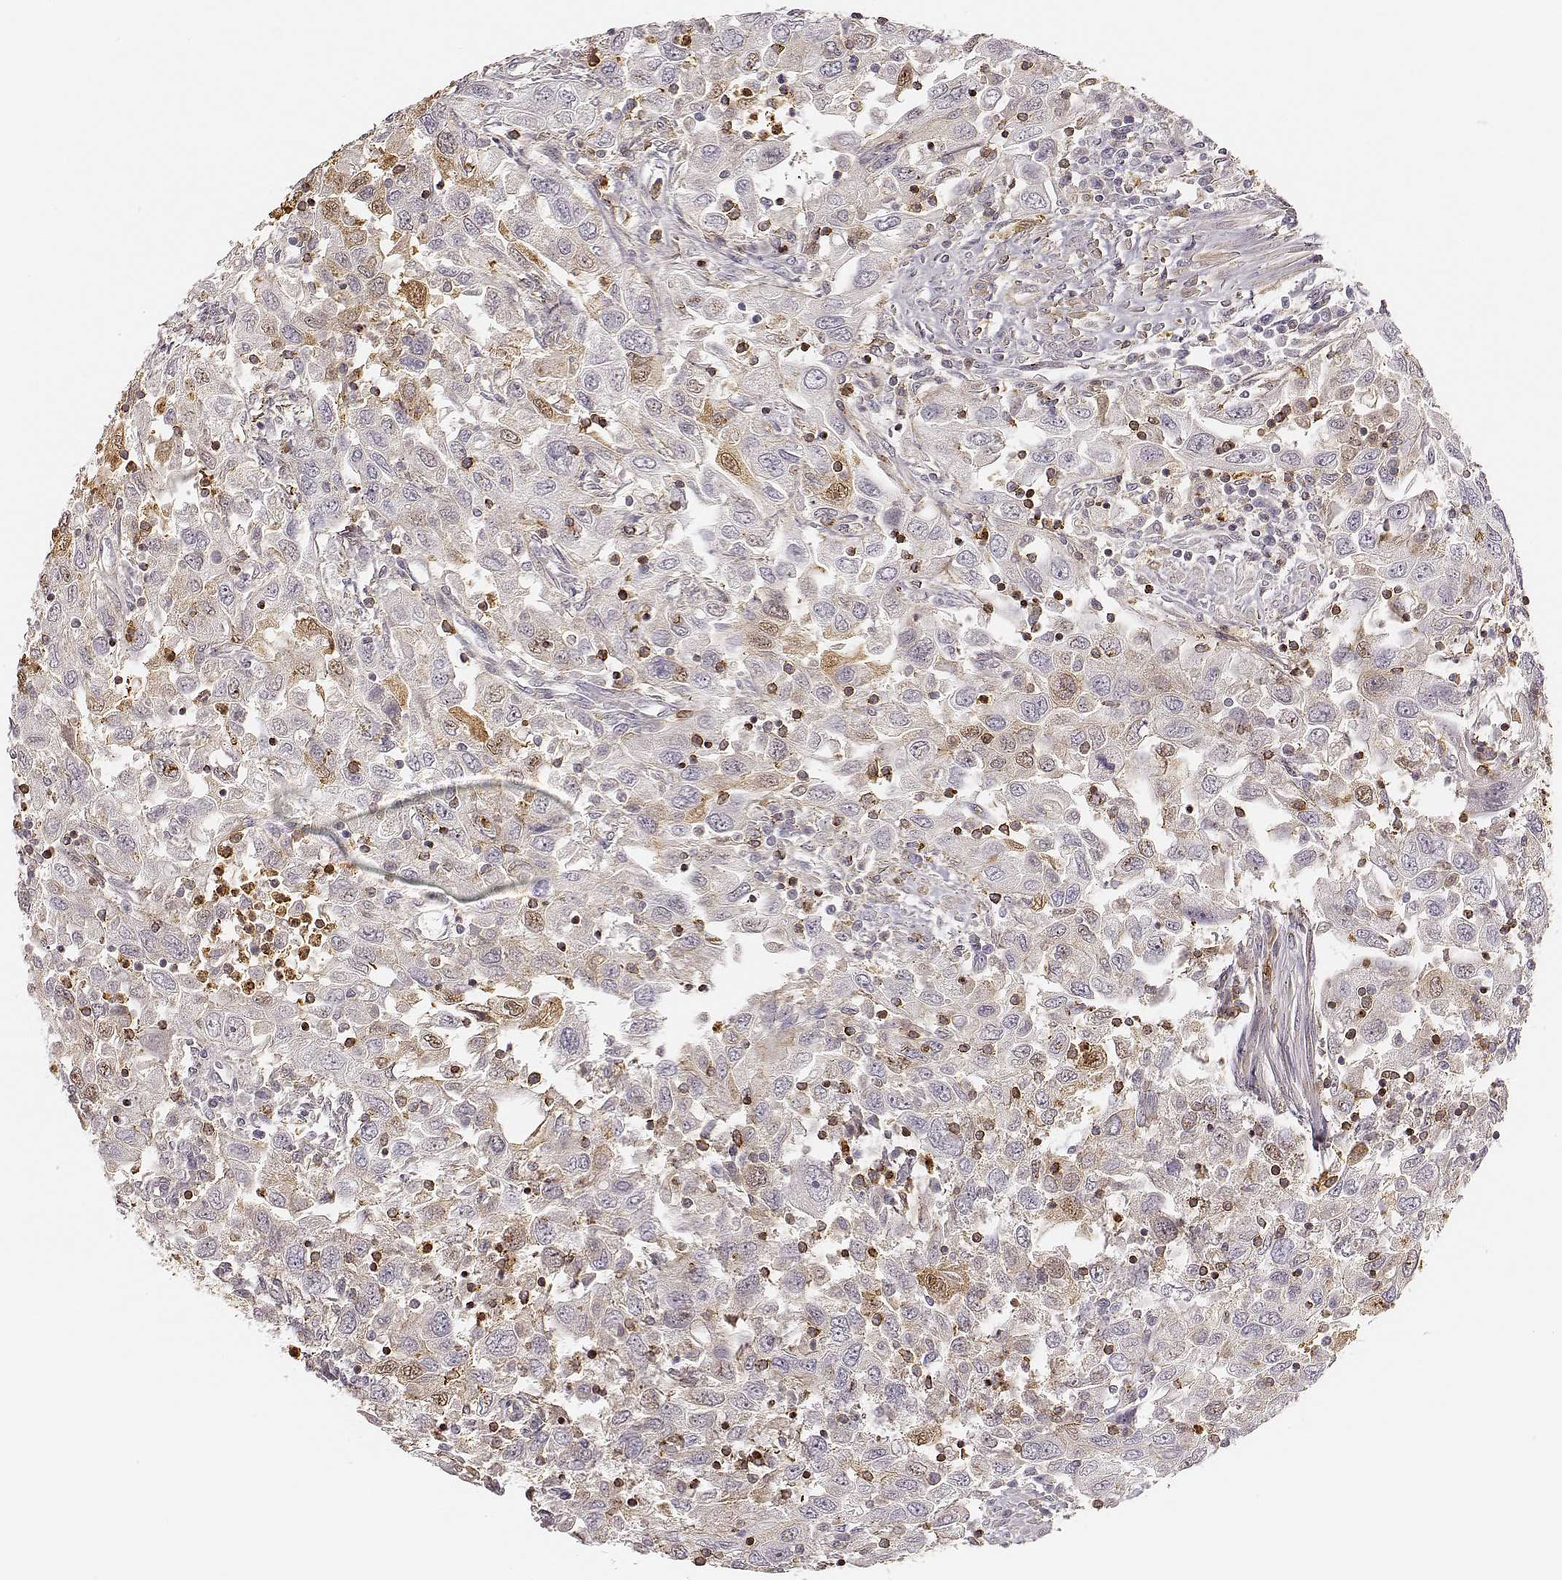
{"staining": {"intensity": "negative", "quantity": "none", "location": "none"}, "tissue": "urothelial cancer", "cell_type": "Tumor cells", "image_type": "cancer", "snomed": [{"axis": "morphology", "description": "Urothelial carcinoma, High grade"}, {"axis": "topography", "description": "Urinary bladder"}], "caption": "Tumor cells show no significant protein staining in high-grade urothelial carcinoma. (DAB (3,3'-diaminobenzidine) immunohistochemistry (IHC), high magnification).", "gene": "ZYX", "patient": {"sex": "male", "age": 76}}